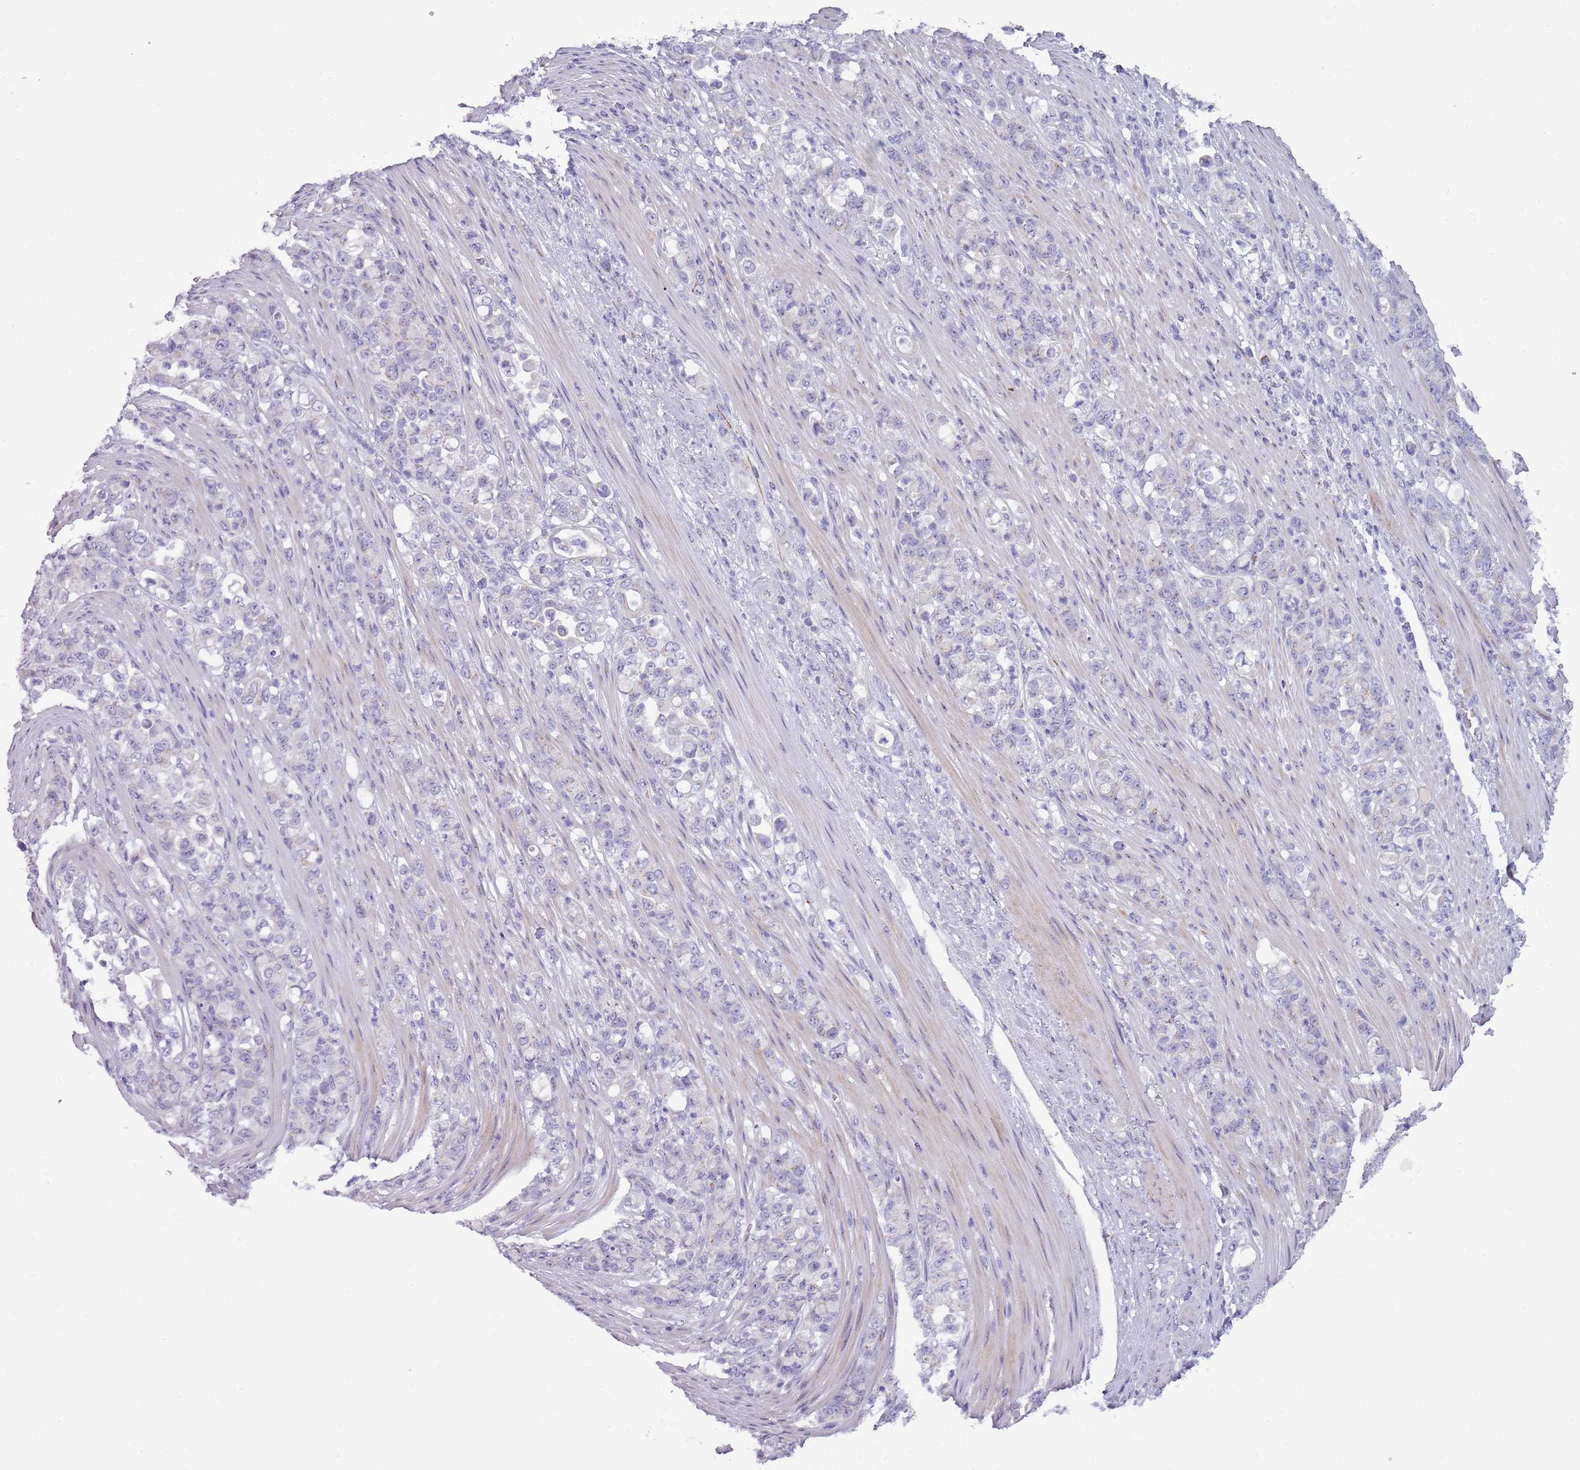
{"staining": {"intensity": "negative", "quantity": "none", "location": "none"}, "tissue": "stomach cancer", "cell_type": "Tumor cells", "image_type": "cancer", "snomed": [{"axis": "morphology", "description": "Normal tissue, NOS"}, {"axis": "morphology", "description": "Adenocarcinoma, NOS"}, {"axis": "topography", "description": "Stomach"}], "caption": "An immunohistochemistry (IHC) photomicrograph of stomach cancer (adenocarcinoma) is shown. There is no staining in tumor cells of stomach cancer (adenocarcinoma).", "gene": "NBPF6", "patient": {"sex": "female", "age": 79}}